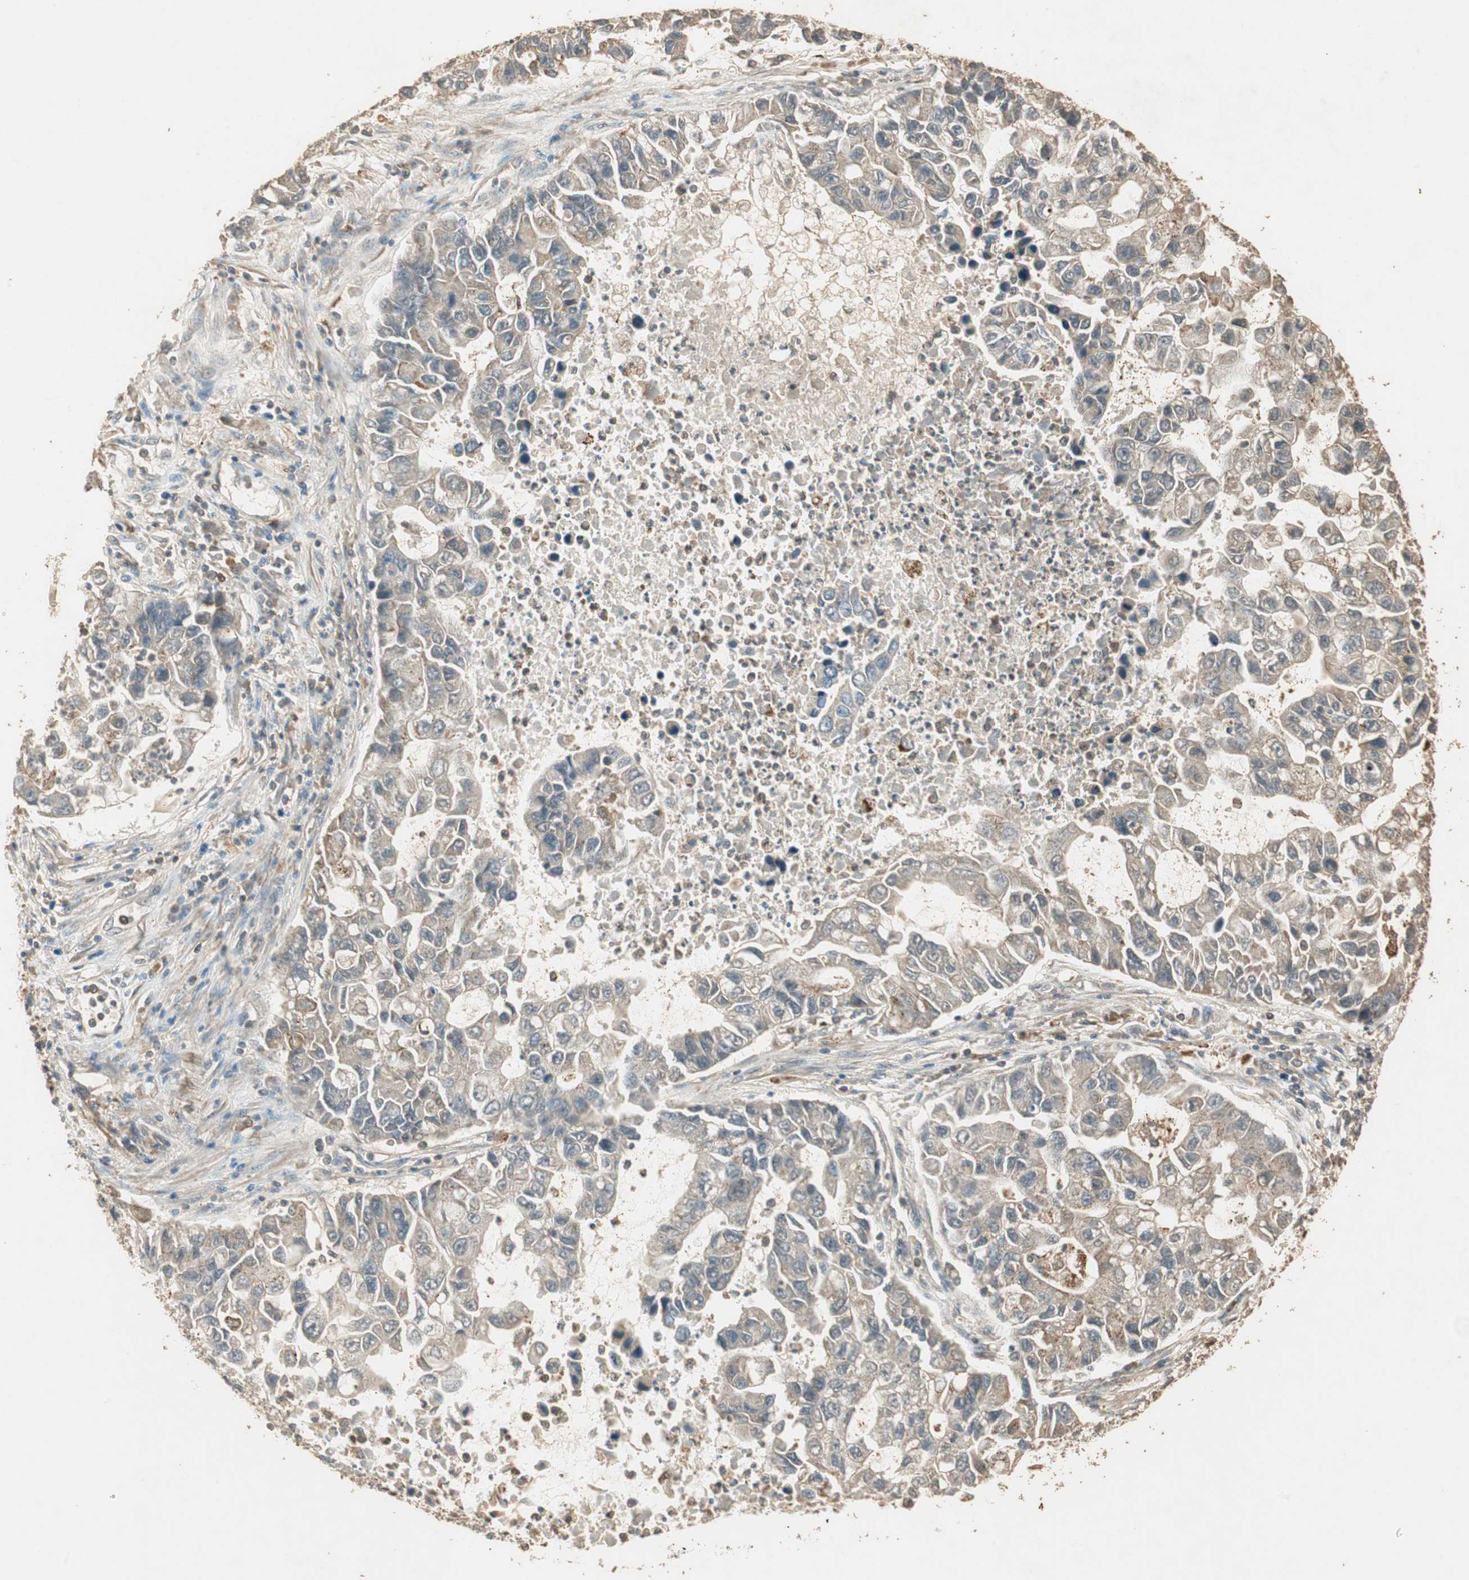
{"staining": {"intensity": "moderate", "quantity": "<25%", "location": "cytoplasmic/membranous"}, "tissue": "lung cancer", "cell_type": "Tumor cells", "image_type": "cancer", "snomed": [{"axis": "morphology", "description": "Adenocarcinoma, NOS"}, {"axis": "topography", "description": "Lung"}], "caption": "DAB (3,3'-diaminobenzidine) immunohistochemical staining of human adenocarcinoma (lung) exhibits moderate cytoplasmic/membranous protein positivity in approximately <25% of tumor cells. The staining was performed using DAB, with brown indicating positive protein expression. Nuclei are stained blue with hematoxylin.", "gene": "USP2", "patient": {"sex": "female", "age": 51}}